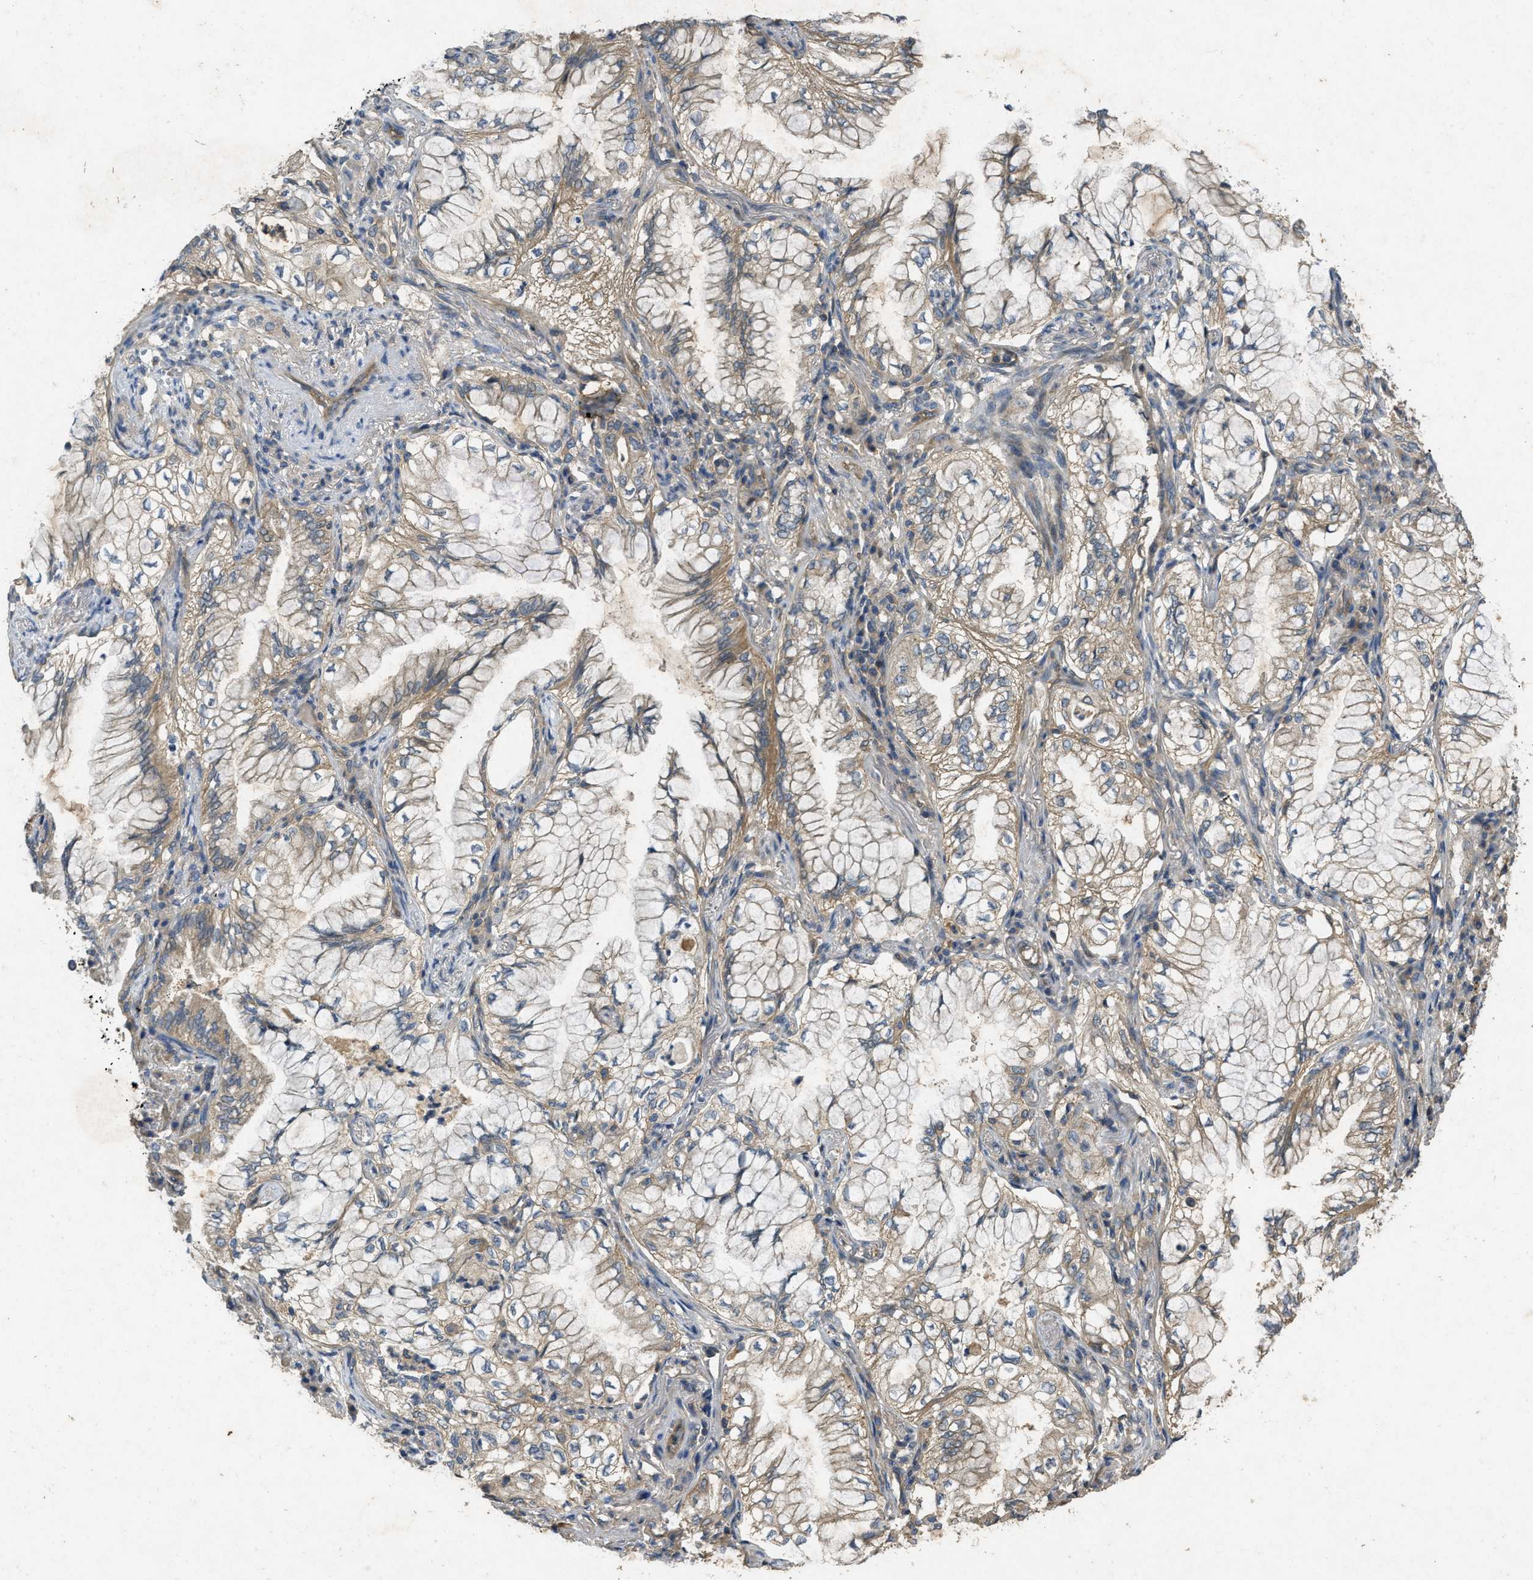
{"staining": {"intensity": "weak", "quantity": ">75%", "location": "cytoplasmic/membranous"}, "tissue": "lung cancer", "cell_type": "Tumor cells", "image_type": "cancer", "snomed": [{"axis": "morphology", "description": "Adenocarcinoma, NOS"}, {"axis": "topography", "description": "Lung"}], "caption": "DAB (3,3'-diaminobenzidine) immunohistochemical staining of lung cancer shows weak cytoplasmic/membranous protein expression in approximately >75% of tumor cells.", "gene": "PPP3CA", "patient": {"sex": "female", "age": 70}}